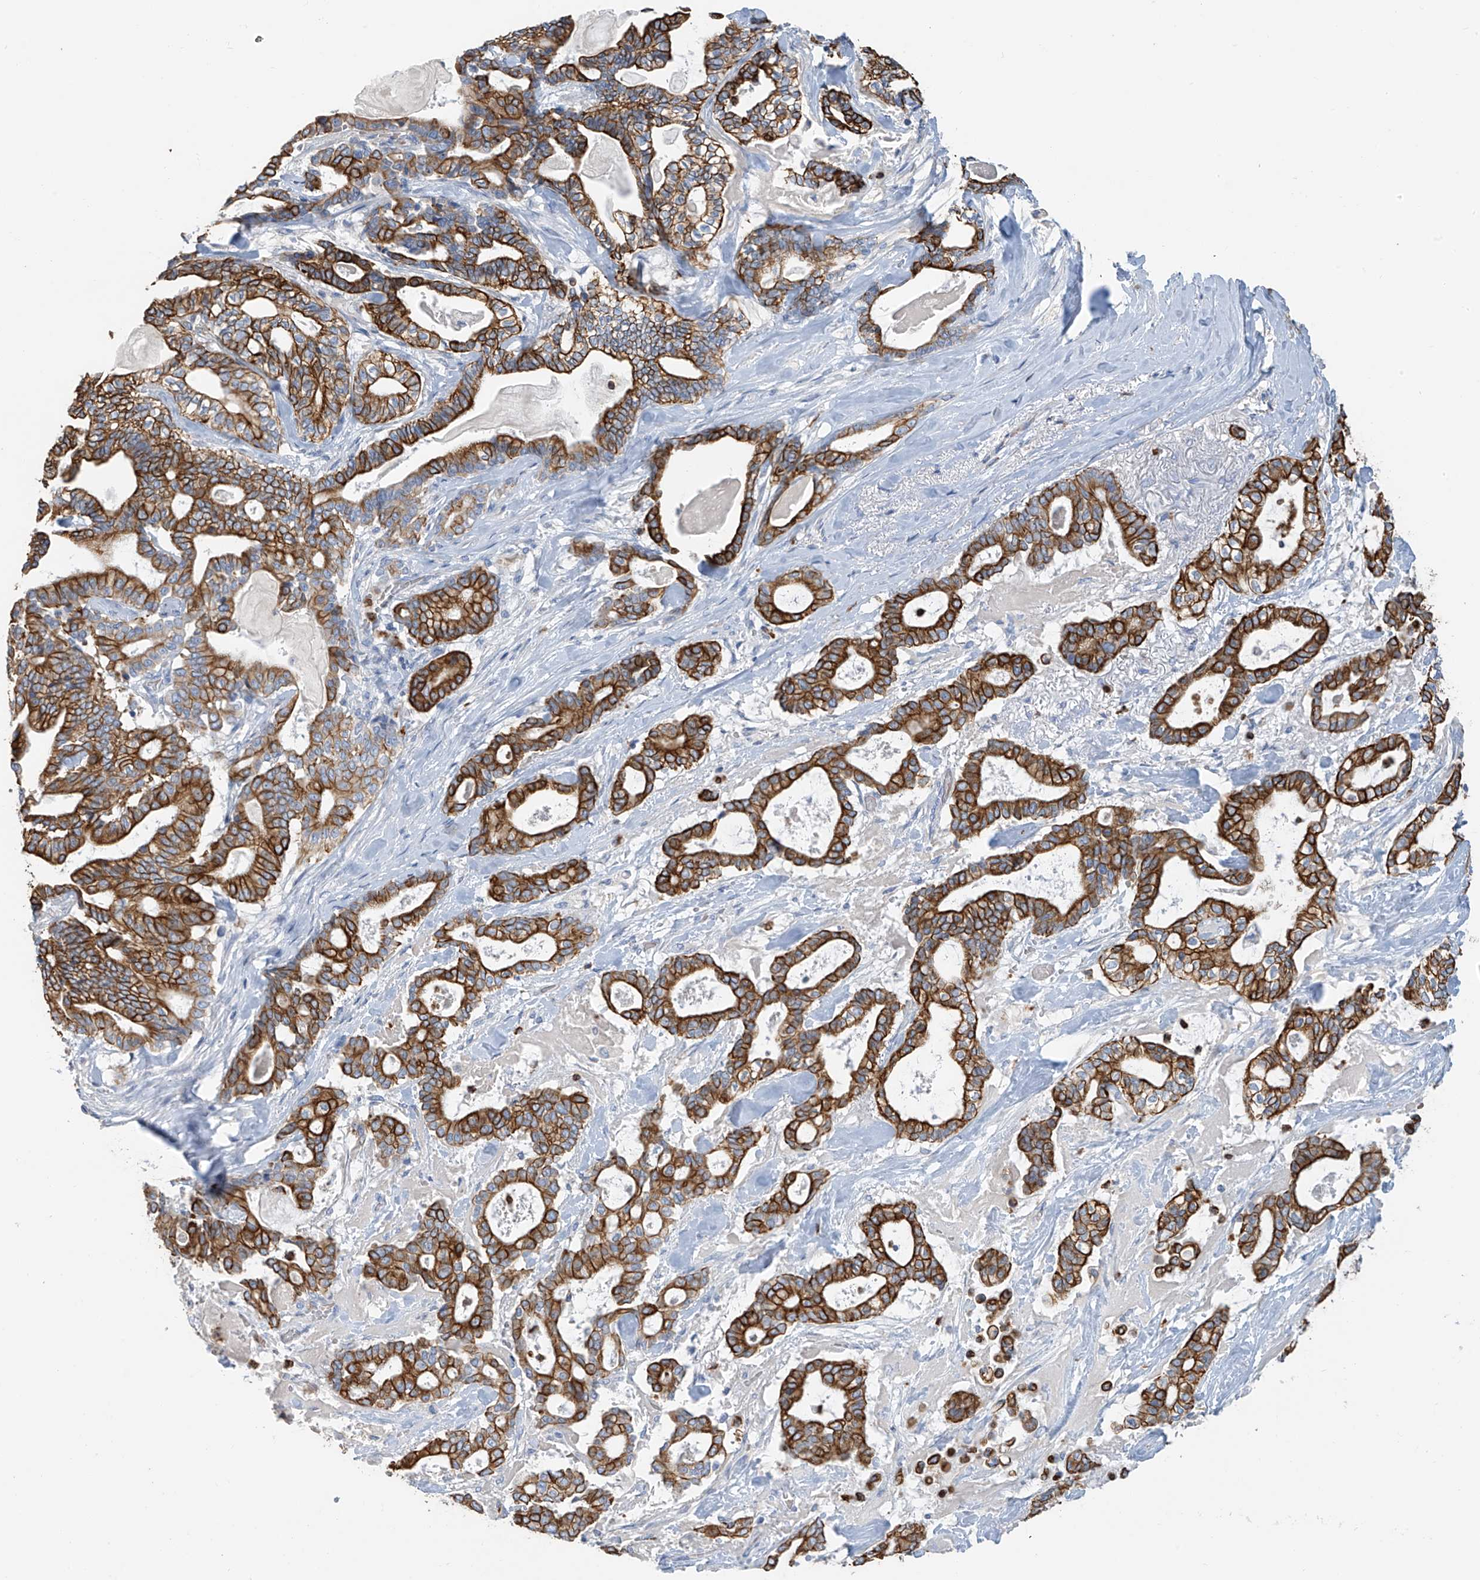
{"staining": {"intensity": "strong", "quantity": ">75%", "location": "cytoplasmic/membranous"}, "tissue": "pancreatic cancer", "cell_type": "Tumor cells", "image_type": "cancer", "snomed": [{"axis": "morphology", "description": "Adenocarcinoma, NOS"}, {"axis": "topography", "description": "Pancreas"}], "caption": "IHC of adenocarcinoma (pancreatic) shows high levels of strong cytoplasmic/membranous positivity in about >75% of tumor cells.", "gene": "PAFAH1B3", "patient": {"sex": "male", "age": 63}}